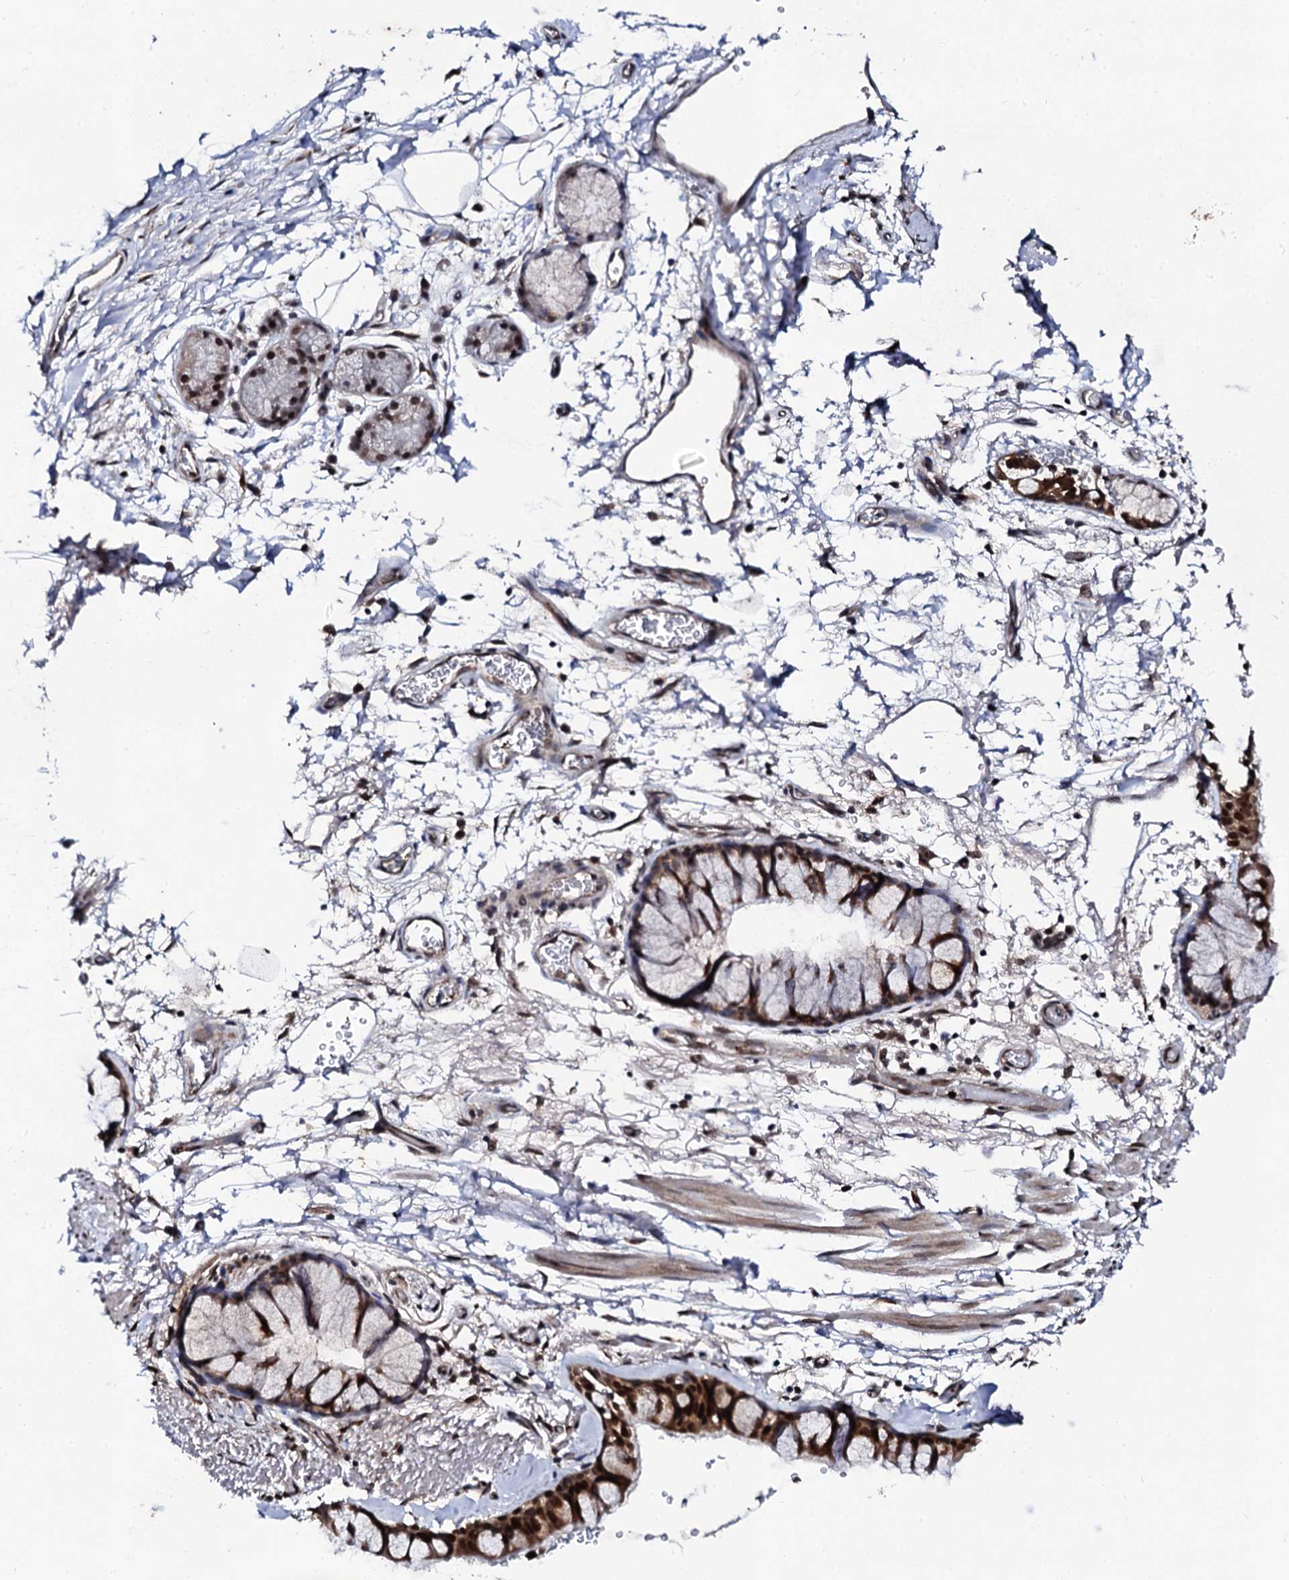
{"staining": {"intensity": "strong", "quantity": ">75%", "location": "cytoplasmic/membranous,nuclear"}, "tissue": "bronchus", "cell_type": "Respiratory epithelial cells", "image_type": "normal", "snomed": [{"axis": "morphology", "description": "Normal tissue, NOS"}, {"axis": "topography", "description": "Bronchus"}], "caption": "High-power microscopy captured an immunohistochemistry (IHC) histopathology image of normal bronchus, revealing strong cytoplasmic/membranous,nuclear expression in about >75% of respiratory epithelial cells.", "gene": "CSTF3", "patient": {"sex": "male", "age": 65}}